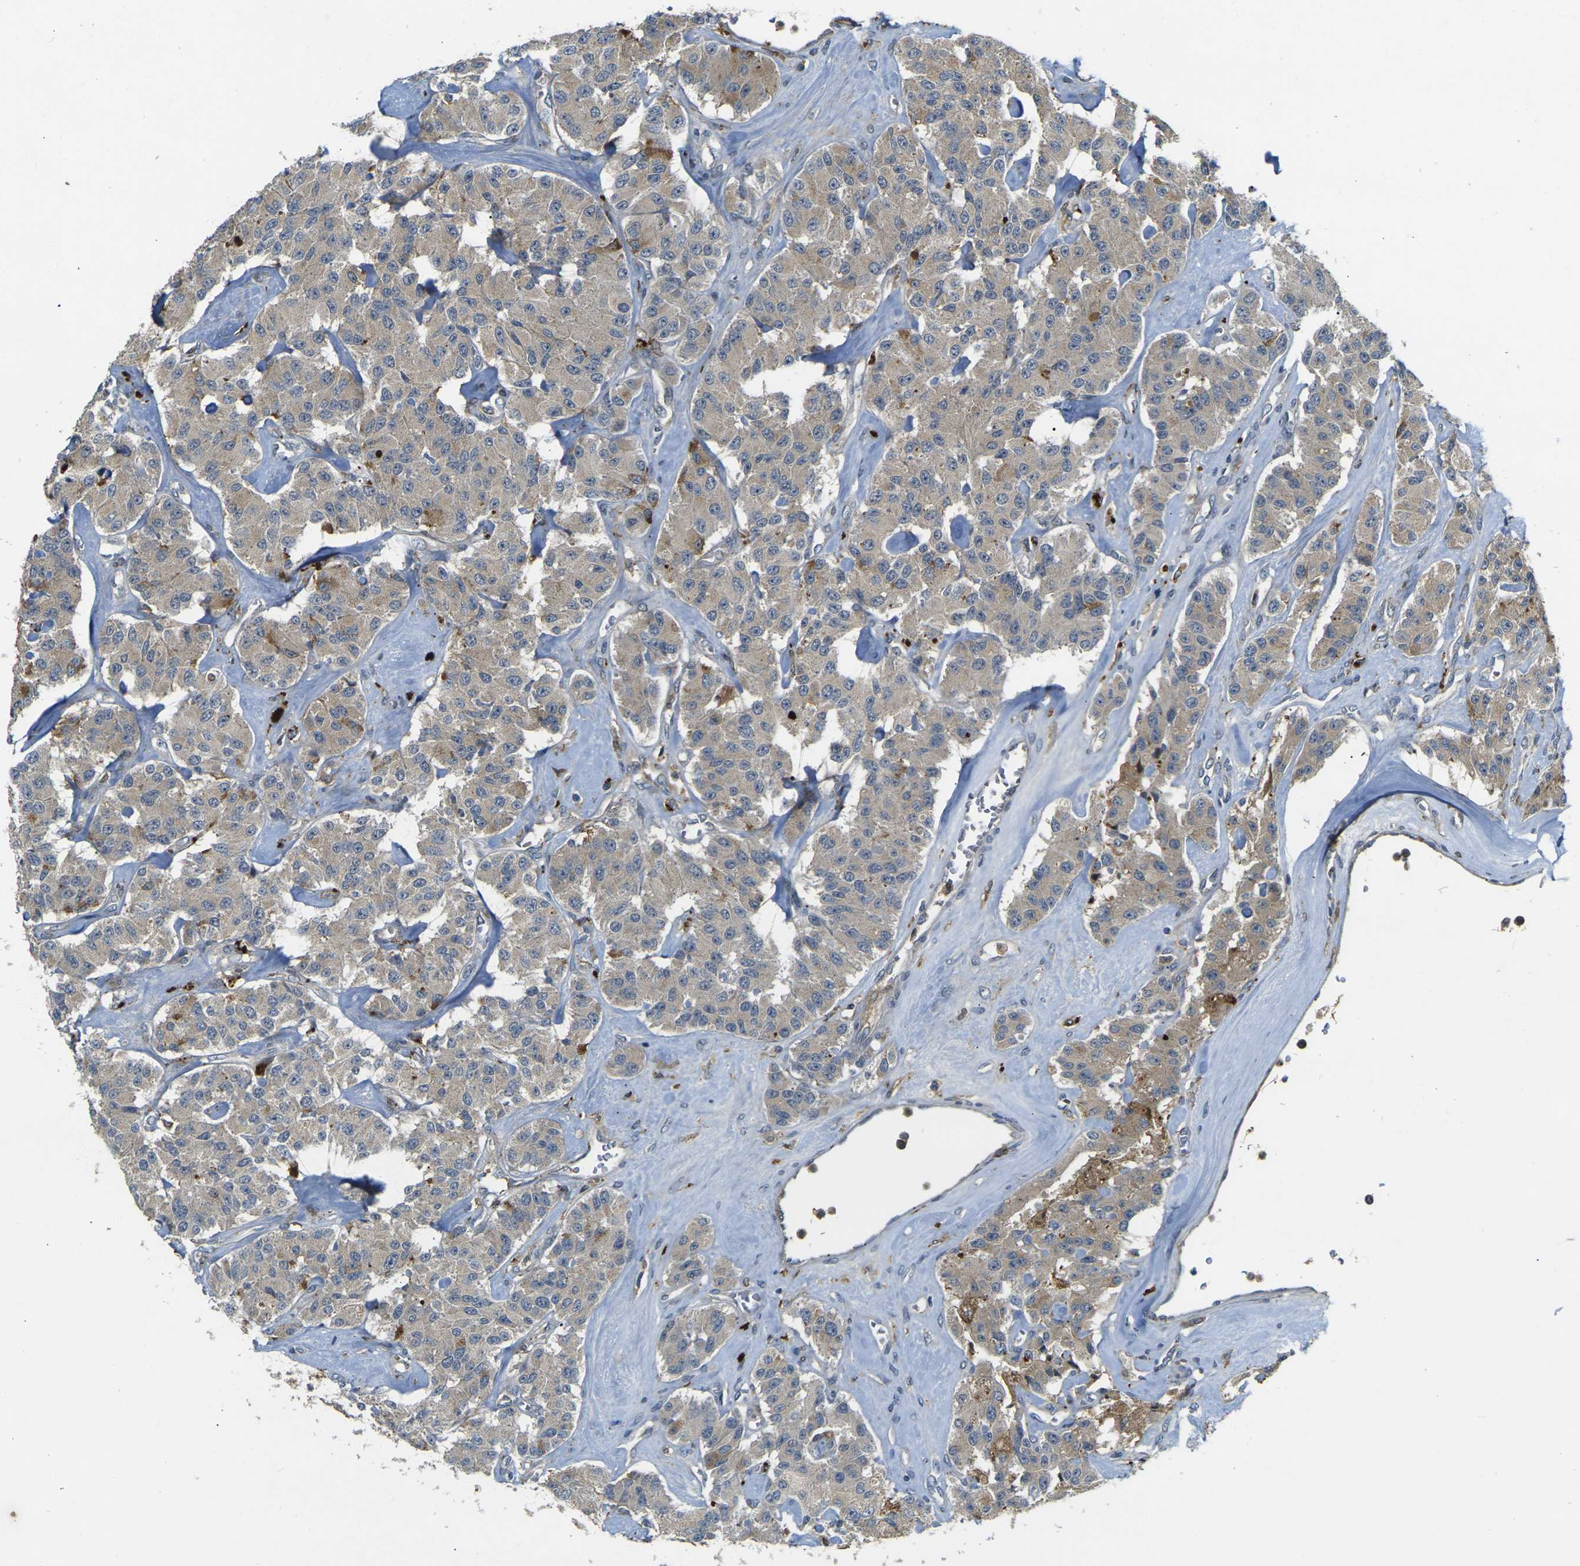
{"staining": {"intensity": "weak", "quantity": ">75%", "location": "cytoplasmic/membranous"}, "tissue": "carcinoid", "cell_type": "Tumor cells", "image_type": "cancer", "snomed": [{"axis": "morphology", "description": "Carcinoid, malignant, NOS"}, {"axis": "topography", "description": "Pancreas"}], "caption": "Approximately >75% of tumor cells in human carcinoid reveal weak cytoplasmic/membranous protein expression as visualized by brown immunohistochemical staining.", "gene": "PIGL", "patient": {"sex": "male", "age": 41}}